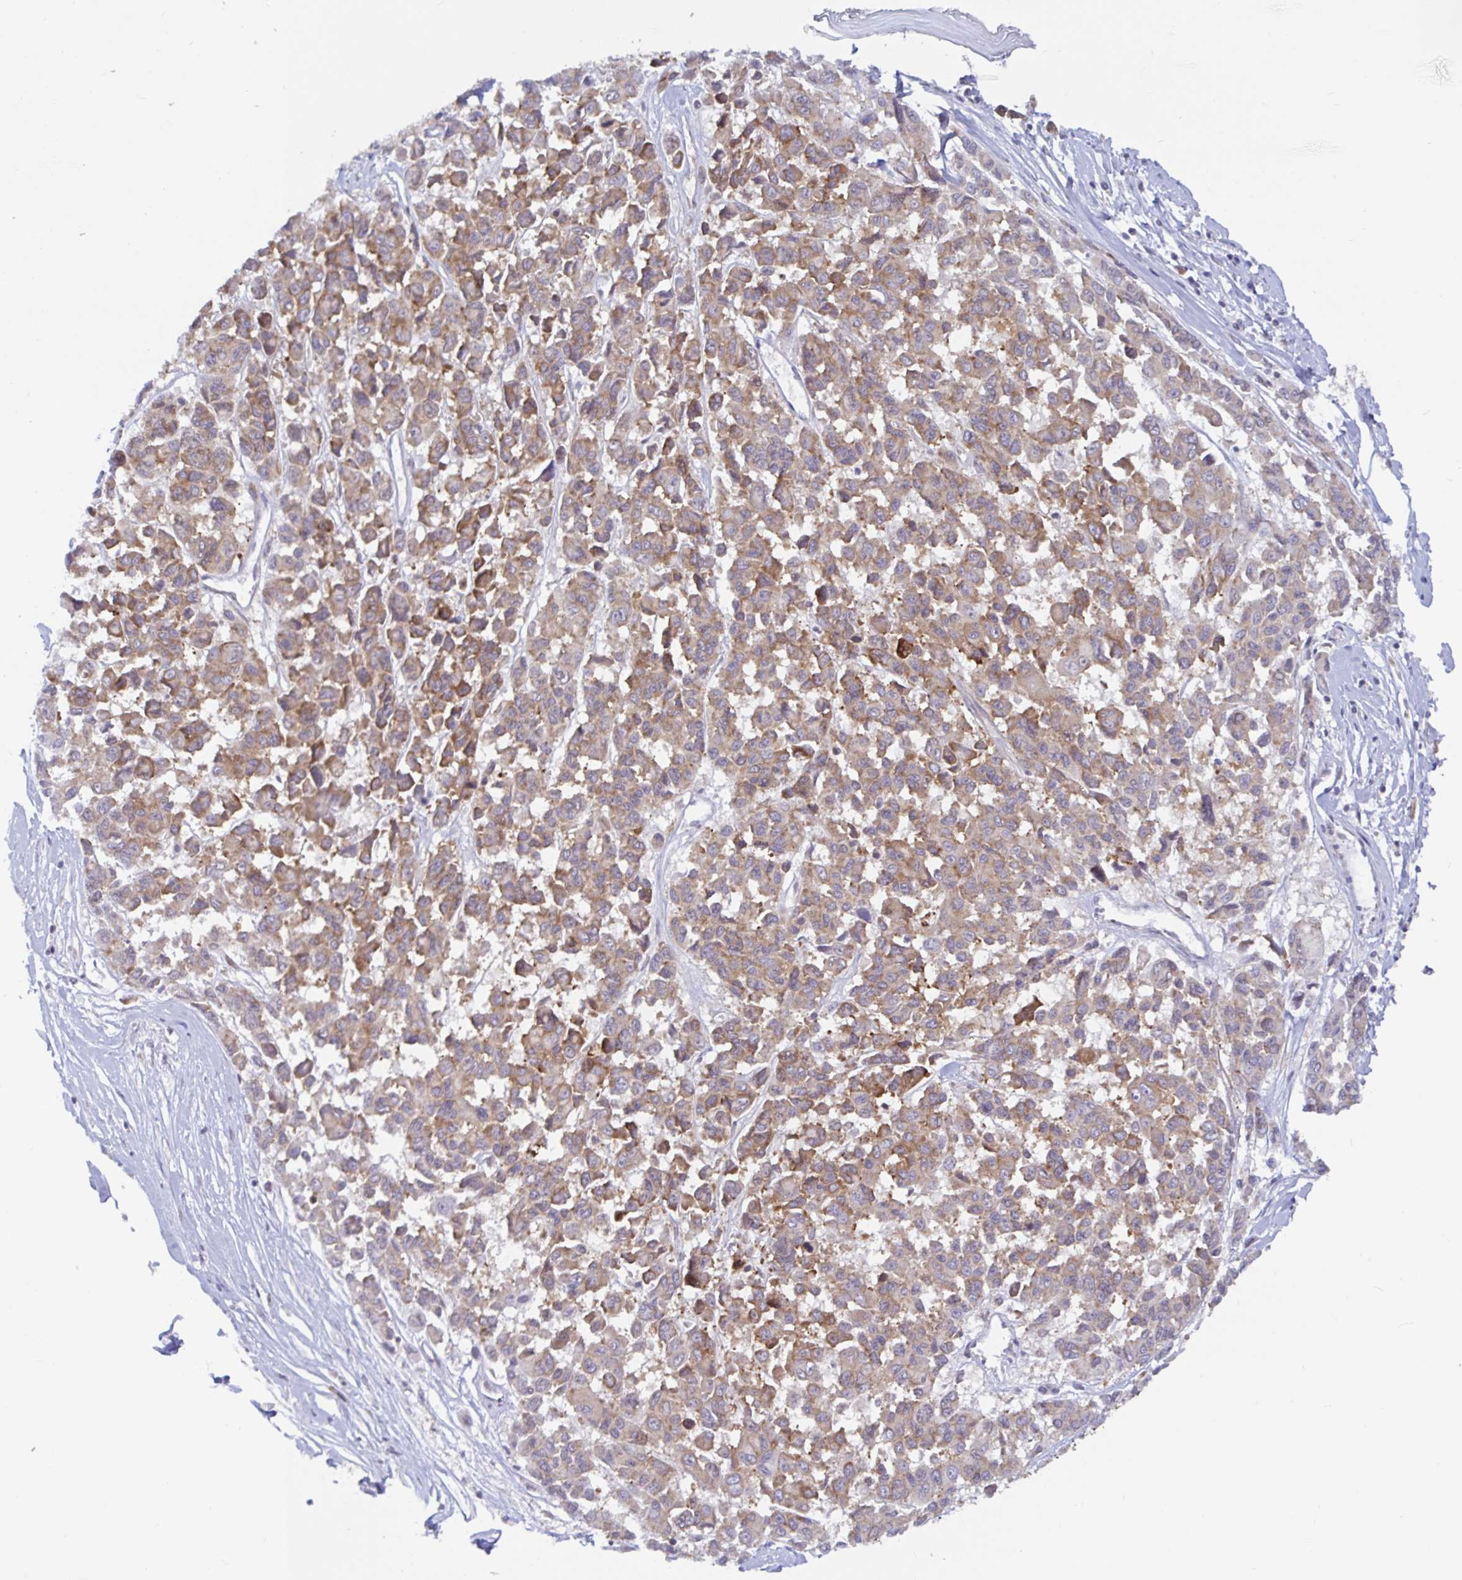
{"staining": {"intensity": "weak", "quantity": ">75%", "location": "cytoplasmic/membranous"}, "tissue": "melanoma", "cell_type": "Tumor cells", "image_type": "cancer", "snomed": [{"axis": "morphology", "description": "Malignant melanoma, NOS"}, {"axis": "topography", "description": "Skin"}], "caption": "The photomicrograph demonstrates a brown stain indicating the presence of a protein in the cytoplasmic/membranous of tumor cells in melanoma. The staining is performed using DAB brown chromogen to label protein expression. The nuclei are counter-stained blue using hematoxylin.", "gene": "LARP1", "patient": {"sex": "female", "age": 66}}